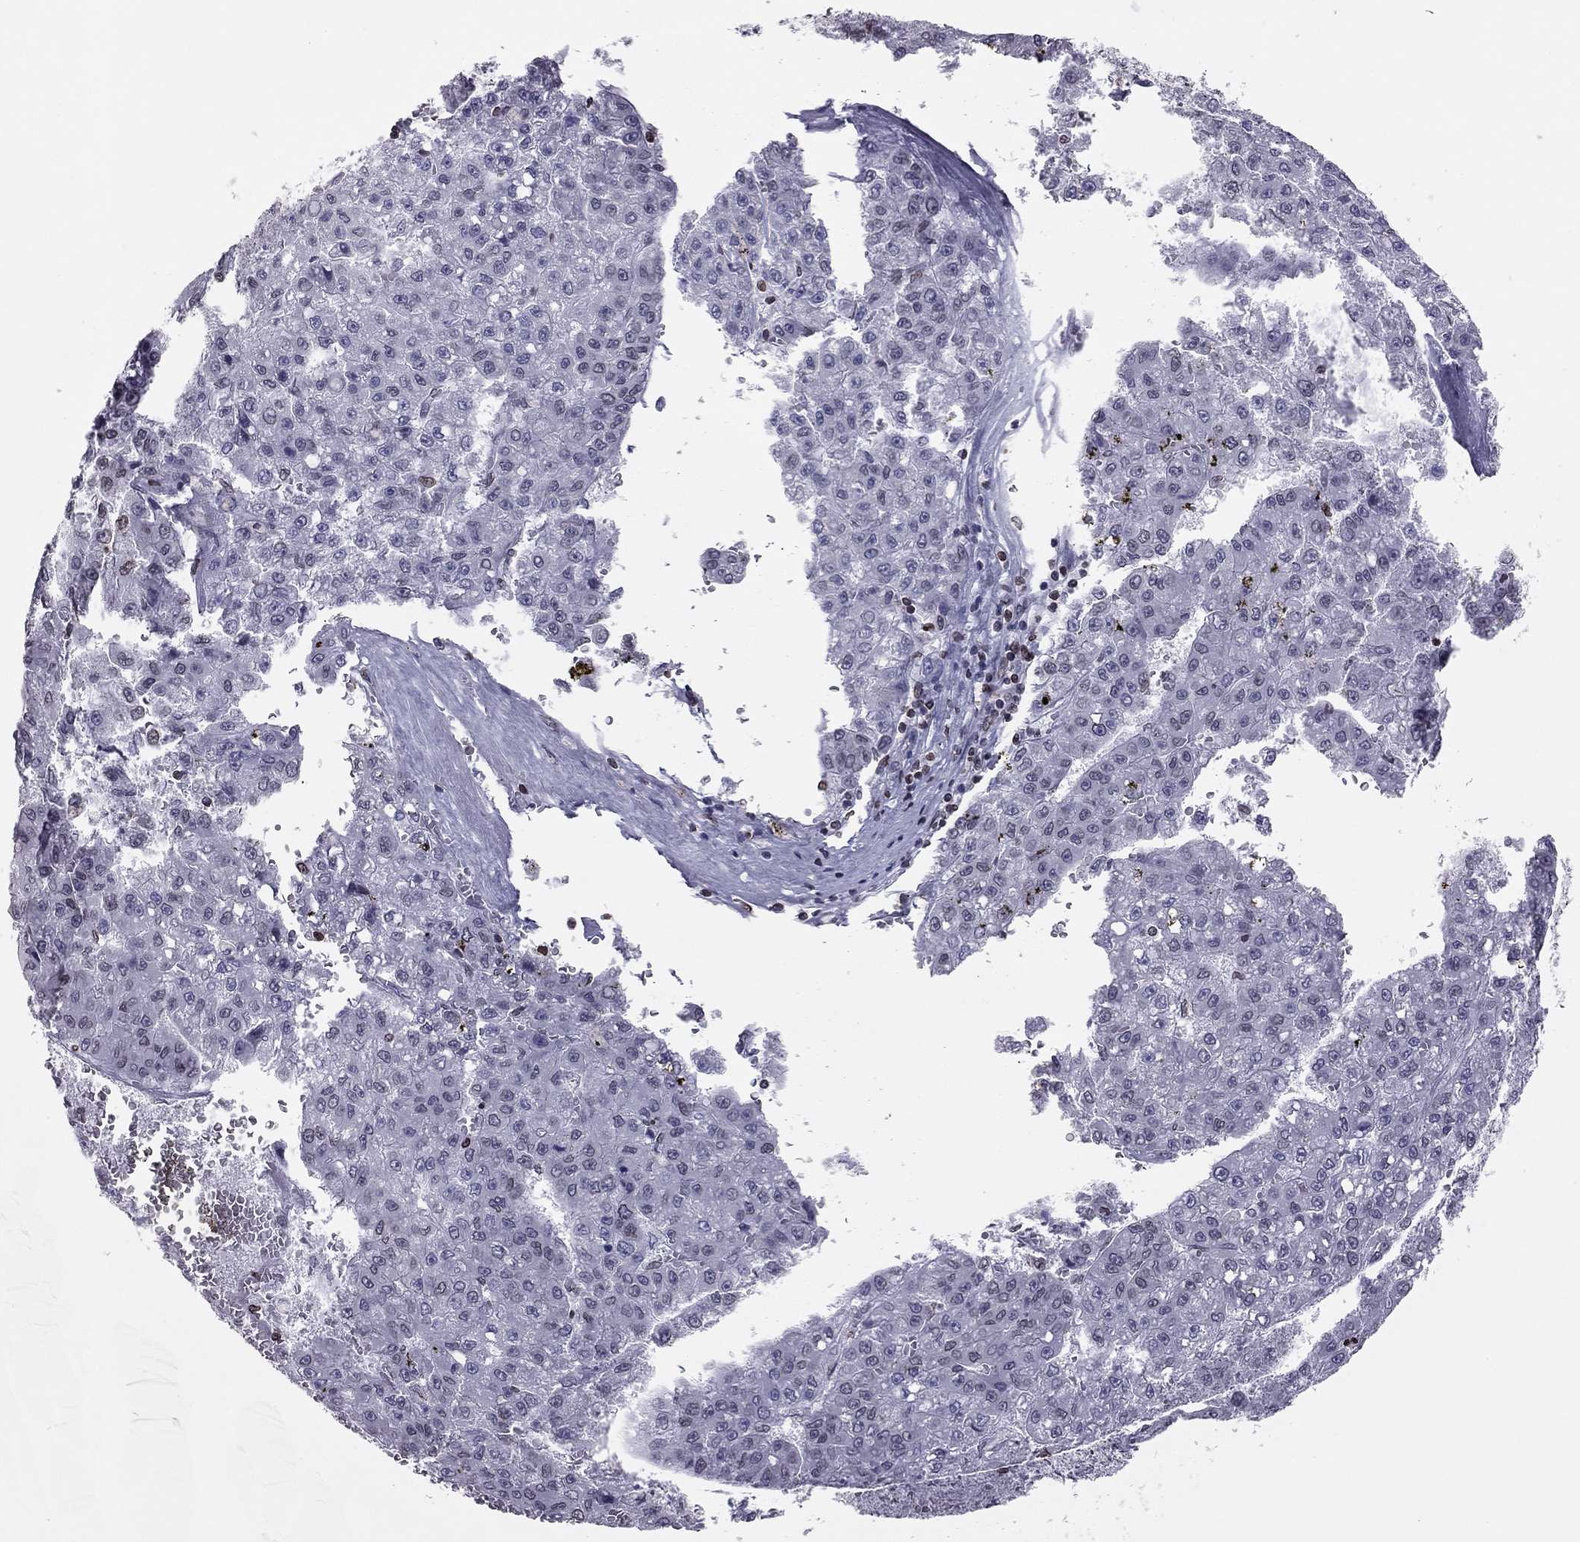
{"staining": {"intensity": "negative", "quantity": "none", "location": "none"}, "tissue": "liver cancer", "cell_type": "Tumor cells", "image_type": "cancer", "snomed": [{"axis": "morphology", "description": "Carcinoma, Hepatocellular, NOS"}, {"axis": "topography", "description": "Liver"}], "caption": "Immunohistochemistry image of neoplastic tissue: liver cancer (hepatocellular carcinoma) stained with DAB reveals no significant protein positivity in tumor cells.", "gene": "ESPL1", "patient": {"sex": "male", "age": 70}}